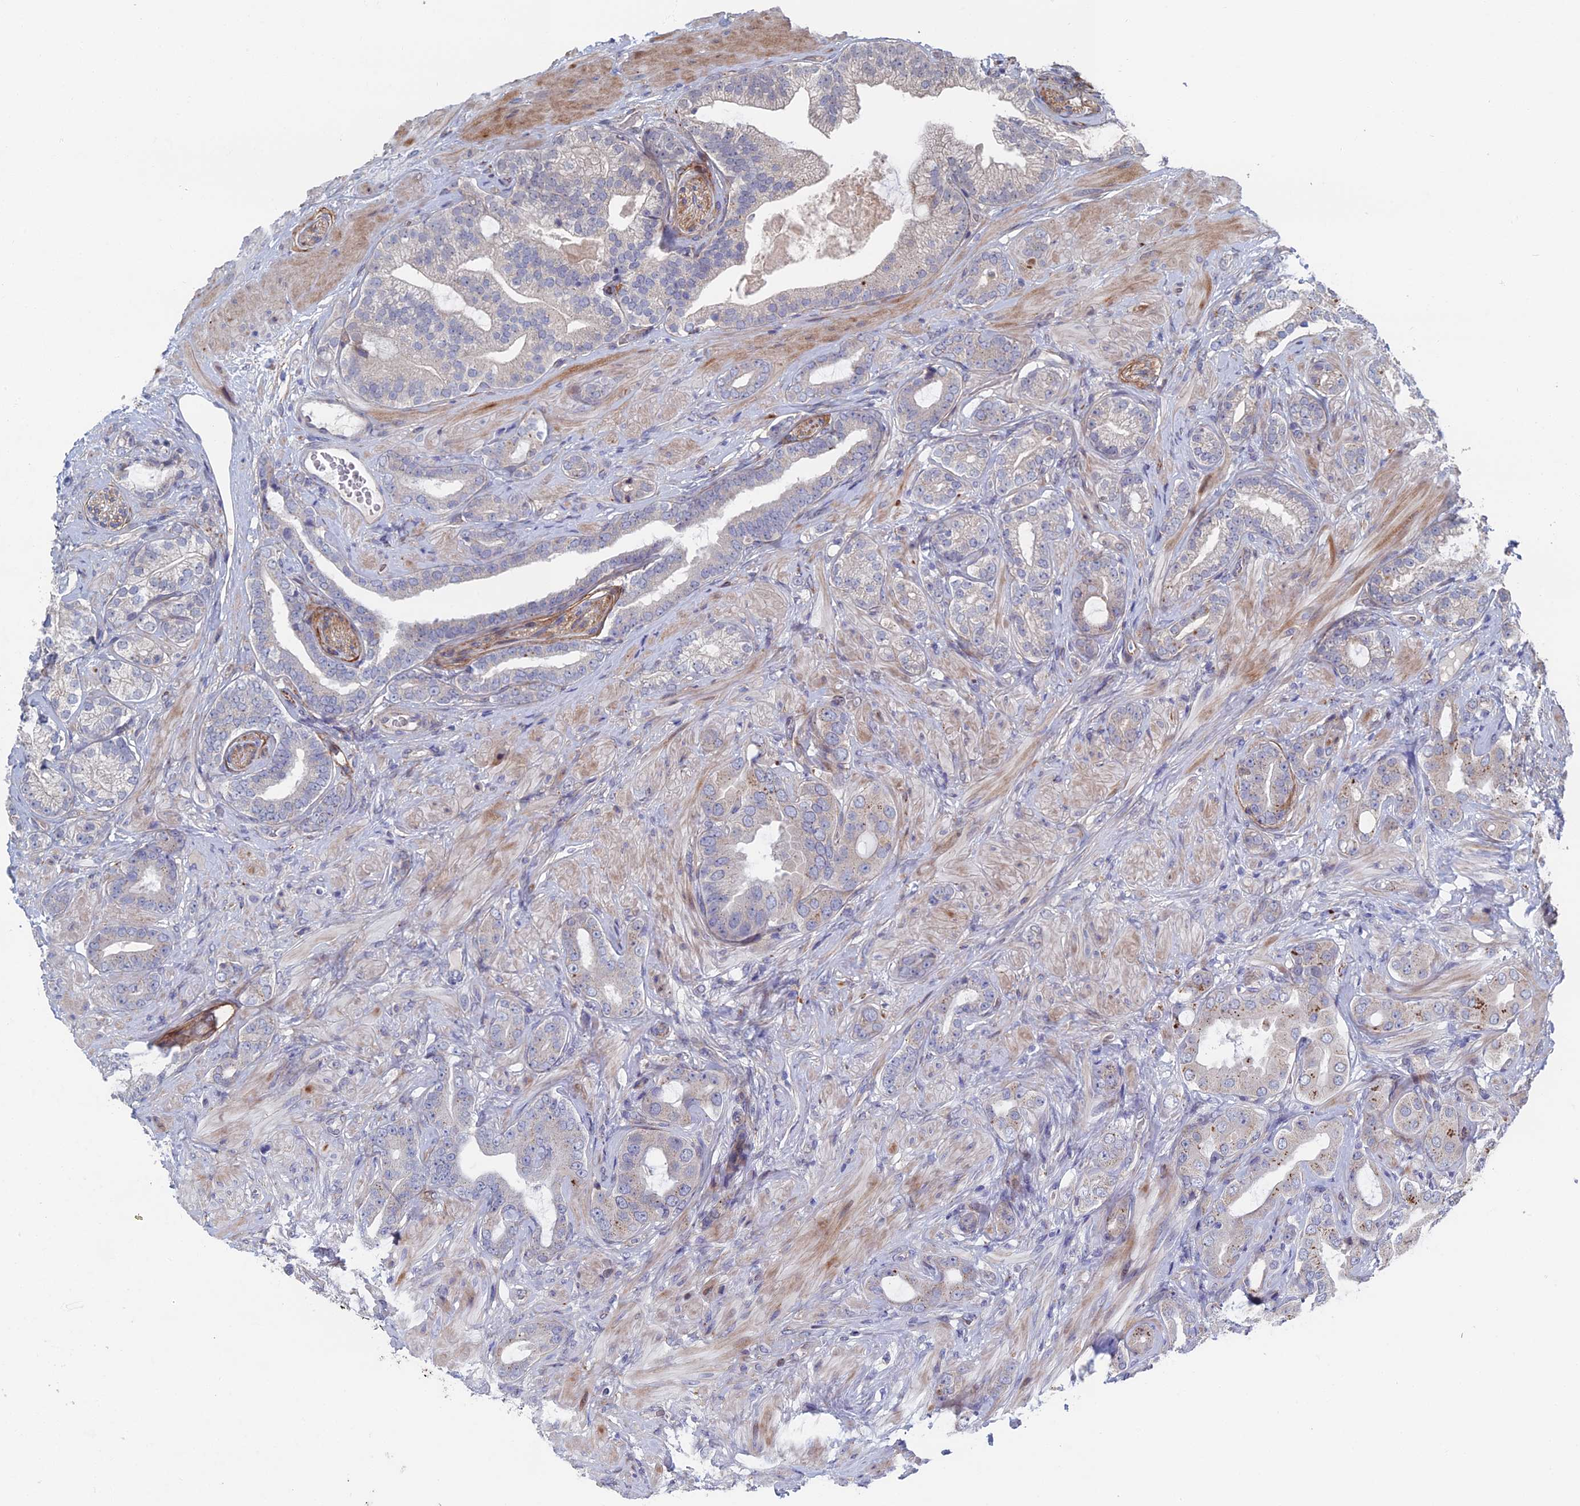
{"staining": {"intensity": "moderate", "quantity": "<25%", "location": "cytoplasmic/membranous"}, "tissue": "prostate cancer", "cell_type": "Tumor cells", "image_type": "cancer", "snomed": [{"axis": "morphology", "description": "Adenocarcinoma, Low grade"}, {"axis": "topography", "description": "Prostate"}], "caption": "High-magnification brightfield microscopy of prostate cancer stained with DAB (brown) and counterstained with hematoxylin (blue). tumor cells exhibit moderate cytoplasmic/membranous staining is seen in approximately<25% of cells. (brown staining indicates protein expression, while blue staining denotes nuclei).", "gene": "GTF2IRD1", "patient": {"sex": "male", "age": 57}}